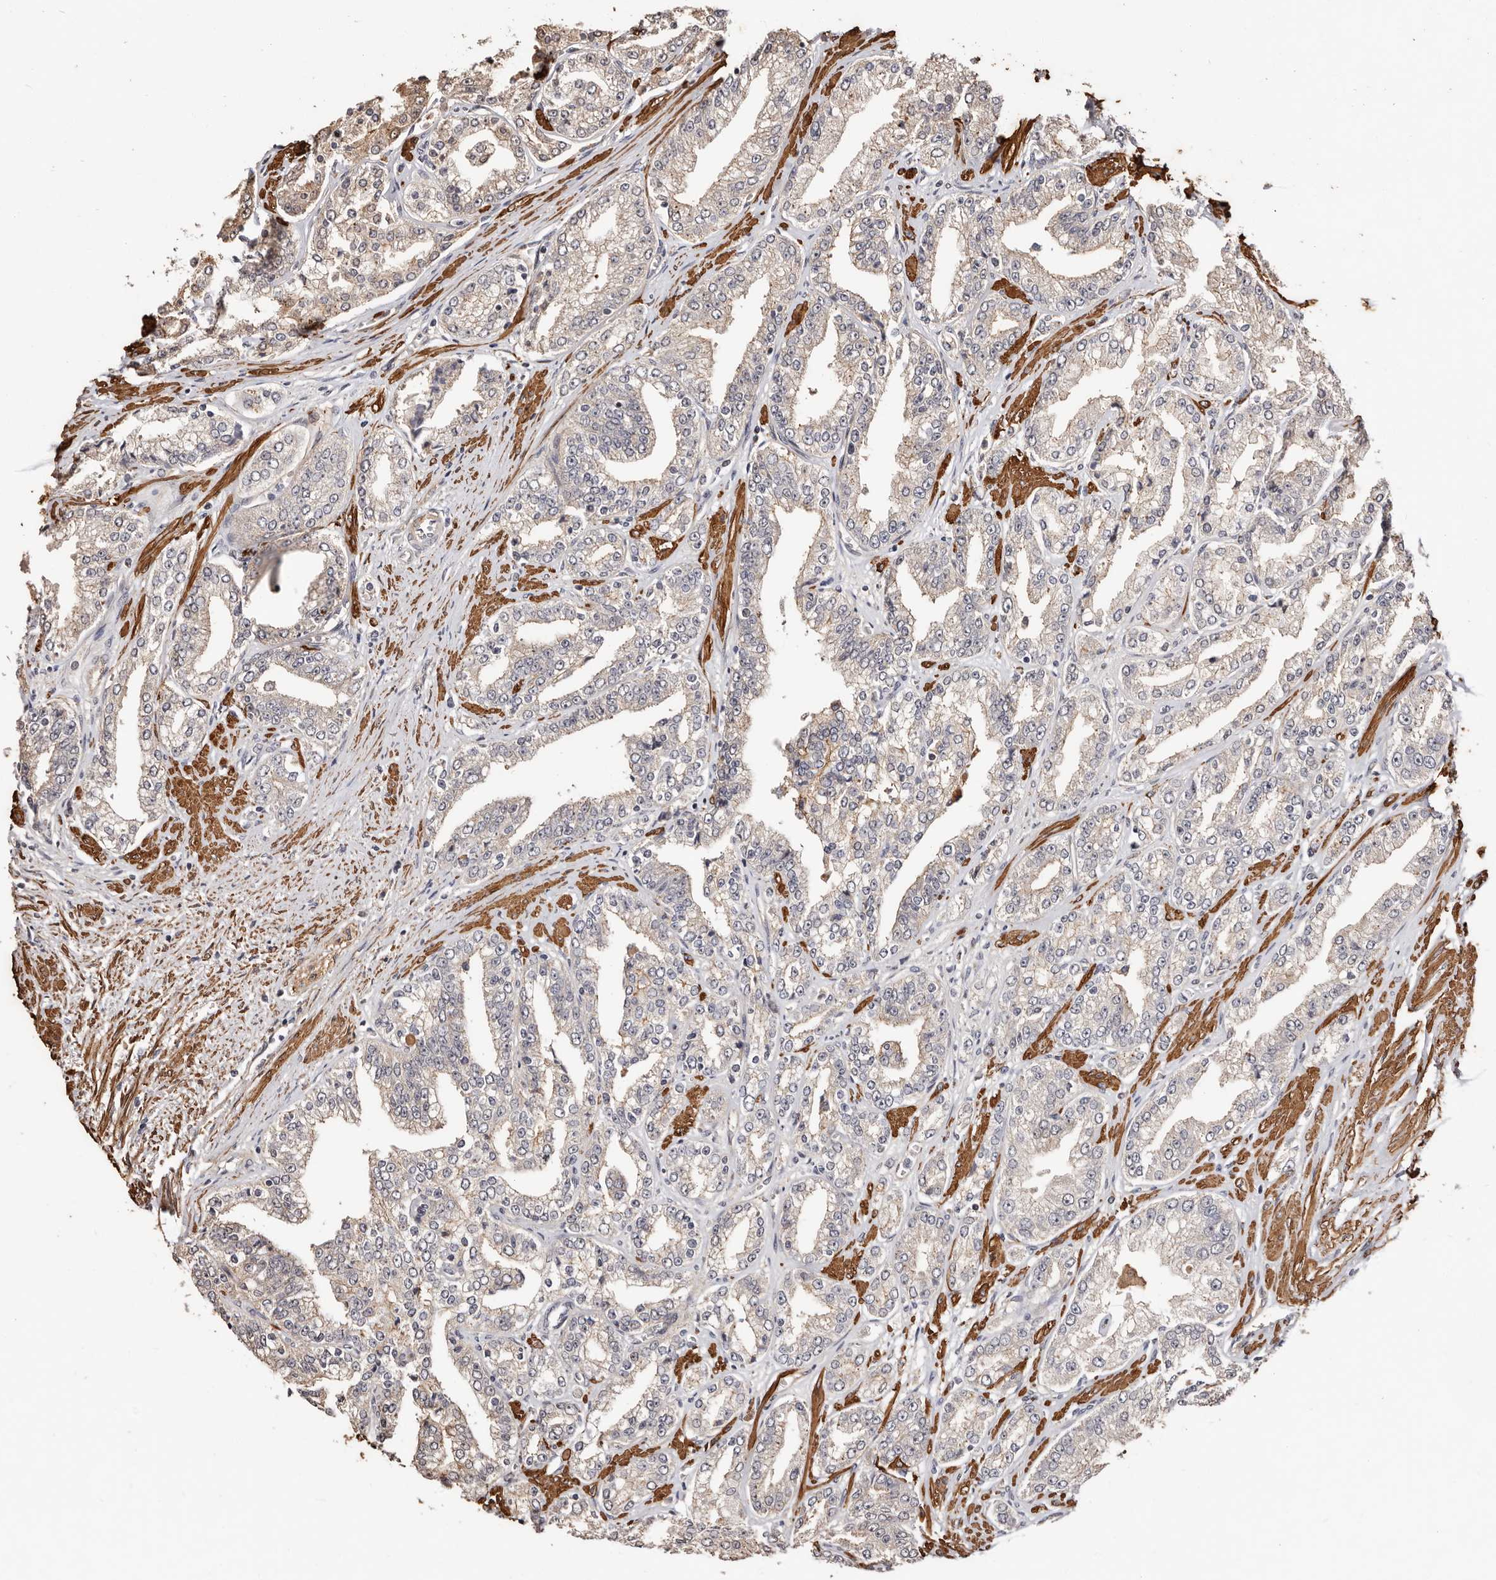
{"staining": {"intensity": "negative", "quantity": "none", "location": "none"}, "tissue": "prostate cancer", "cell_type": "Tumor cells", "image_type": "cancer", "snomed": [{"axis": "morphology", "description": "Adenocarcinoma, High grade"}, {"axis": "topography", "description": "Prostate"}], "caption": "Prostate cancer was stained to show a protein in brown. There is no significant expression in tumor cells.", "gene": "TRIP13", "patient": {"sex": "male", "age": 71}}